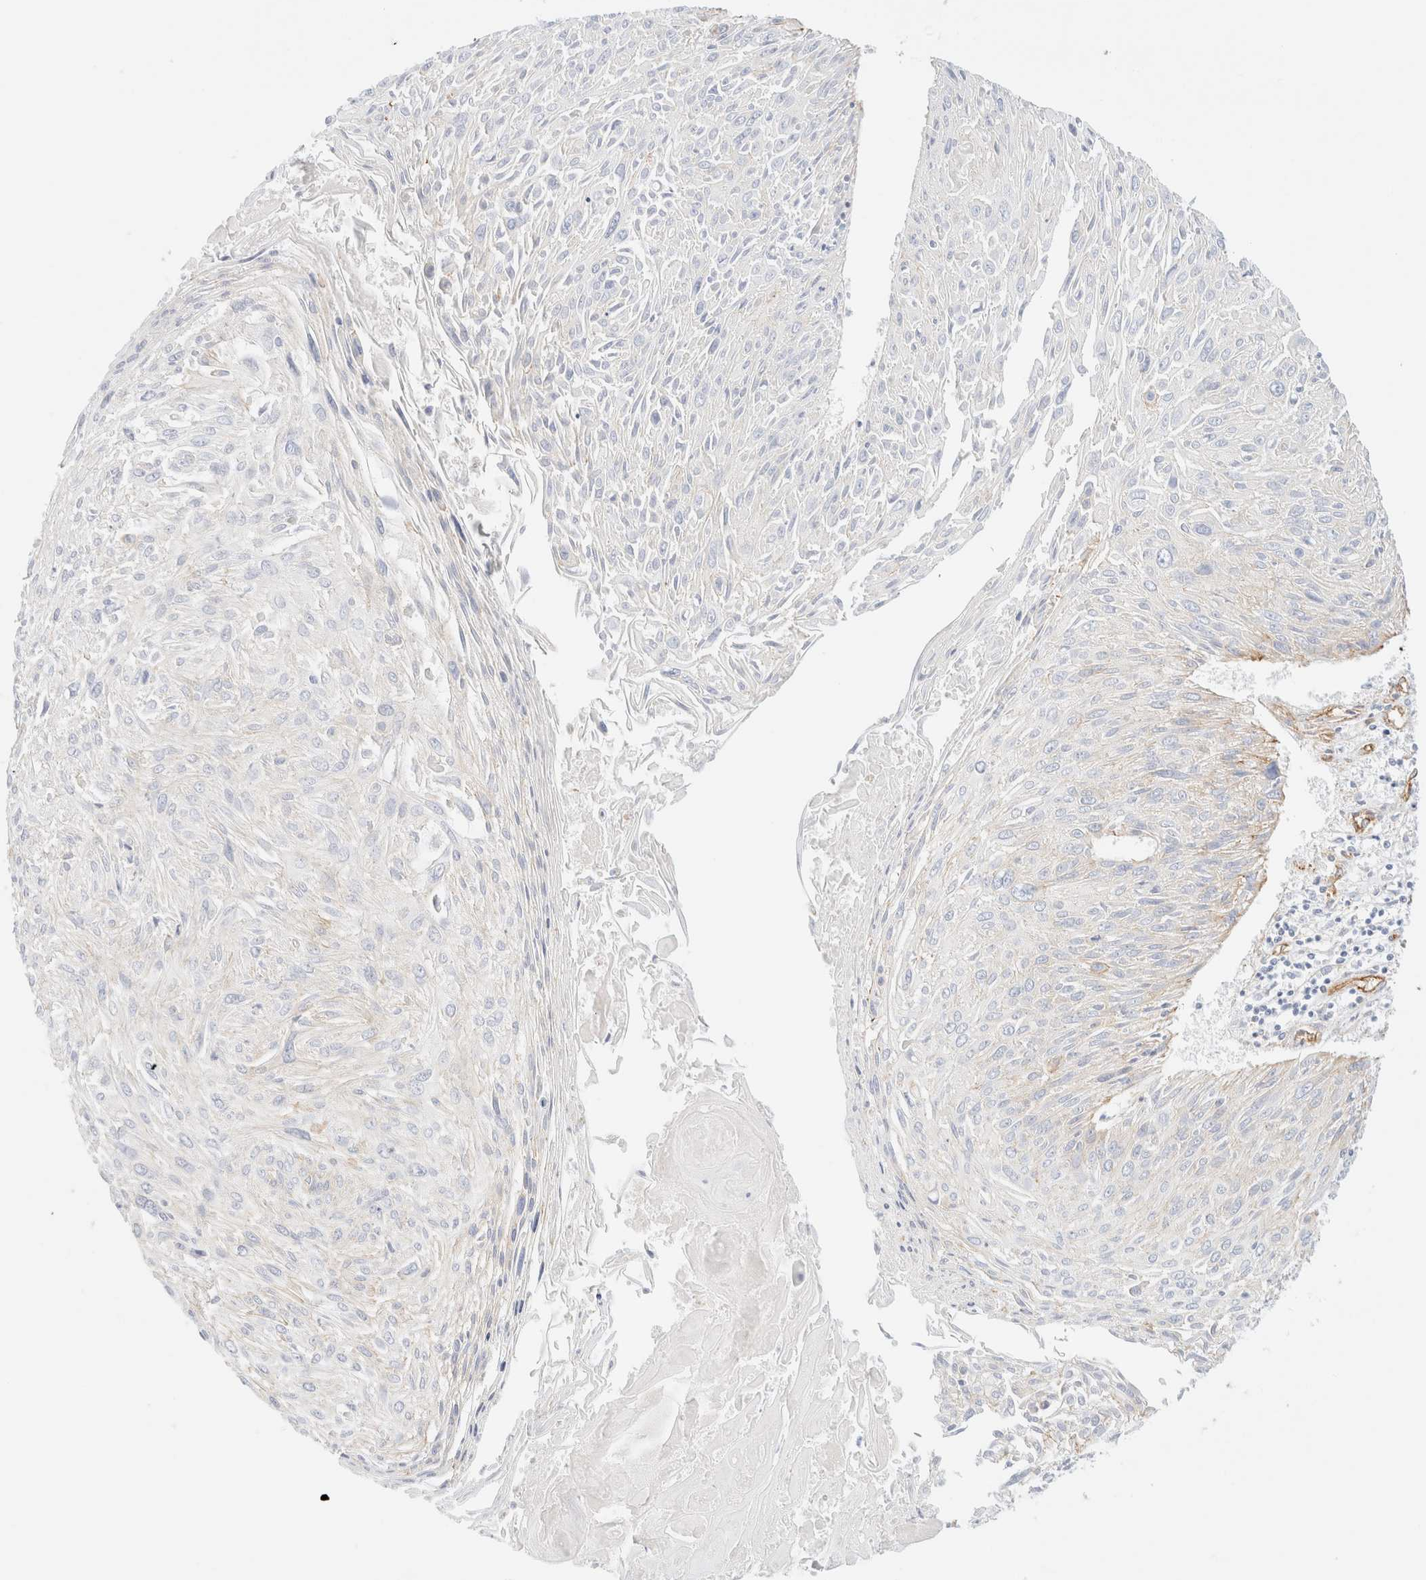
{"staining": {"intensity": "negative", "quantity": "none", "location": "none"}, "tissue": "cervical cancer", "cell_type": "Tumor cells", "image_type": "cancer", "snomed": [{"axis": "morphology", "description": "Squamous cell carcinoma, NOS"}, {"axis": "topography", "description": "Cervix"}], "caption": "Immunohistochemical staining of human cervical cancer demonstrates no significant positivity in tumor cells.", "gene": "CYB5R4", "patient": {"sex": "female", "age": 51}}